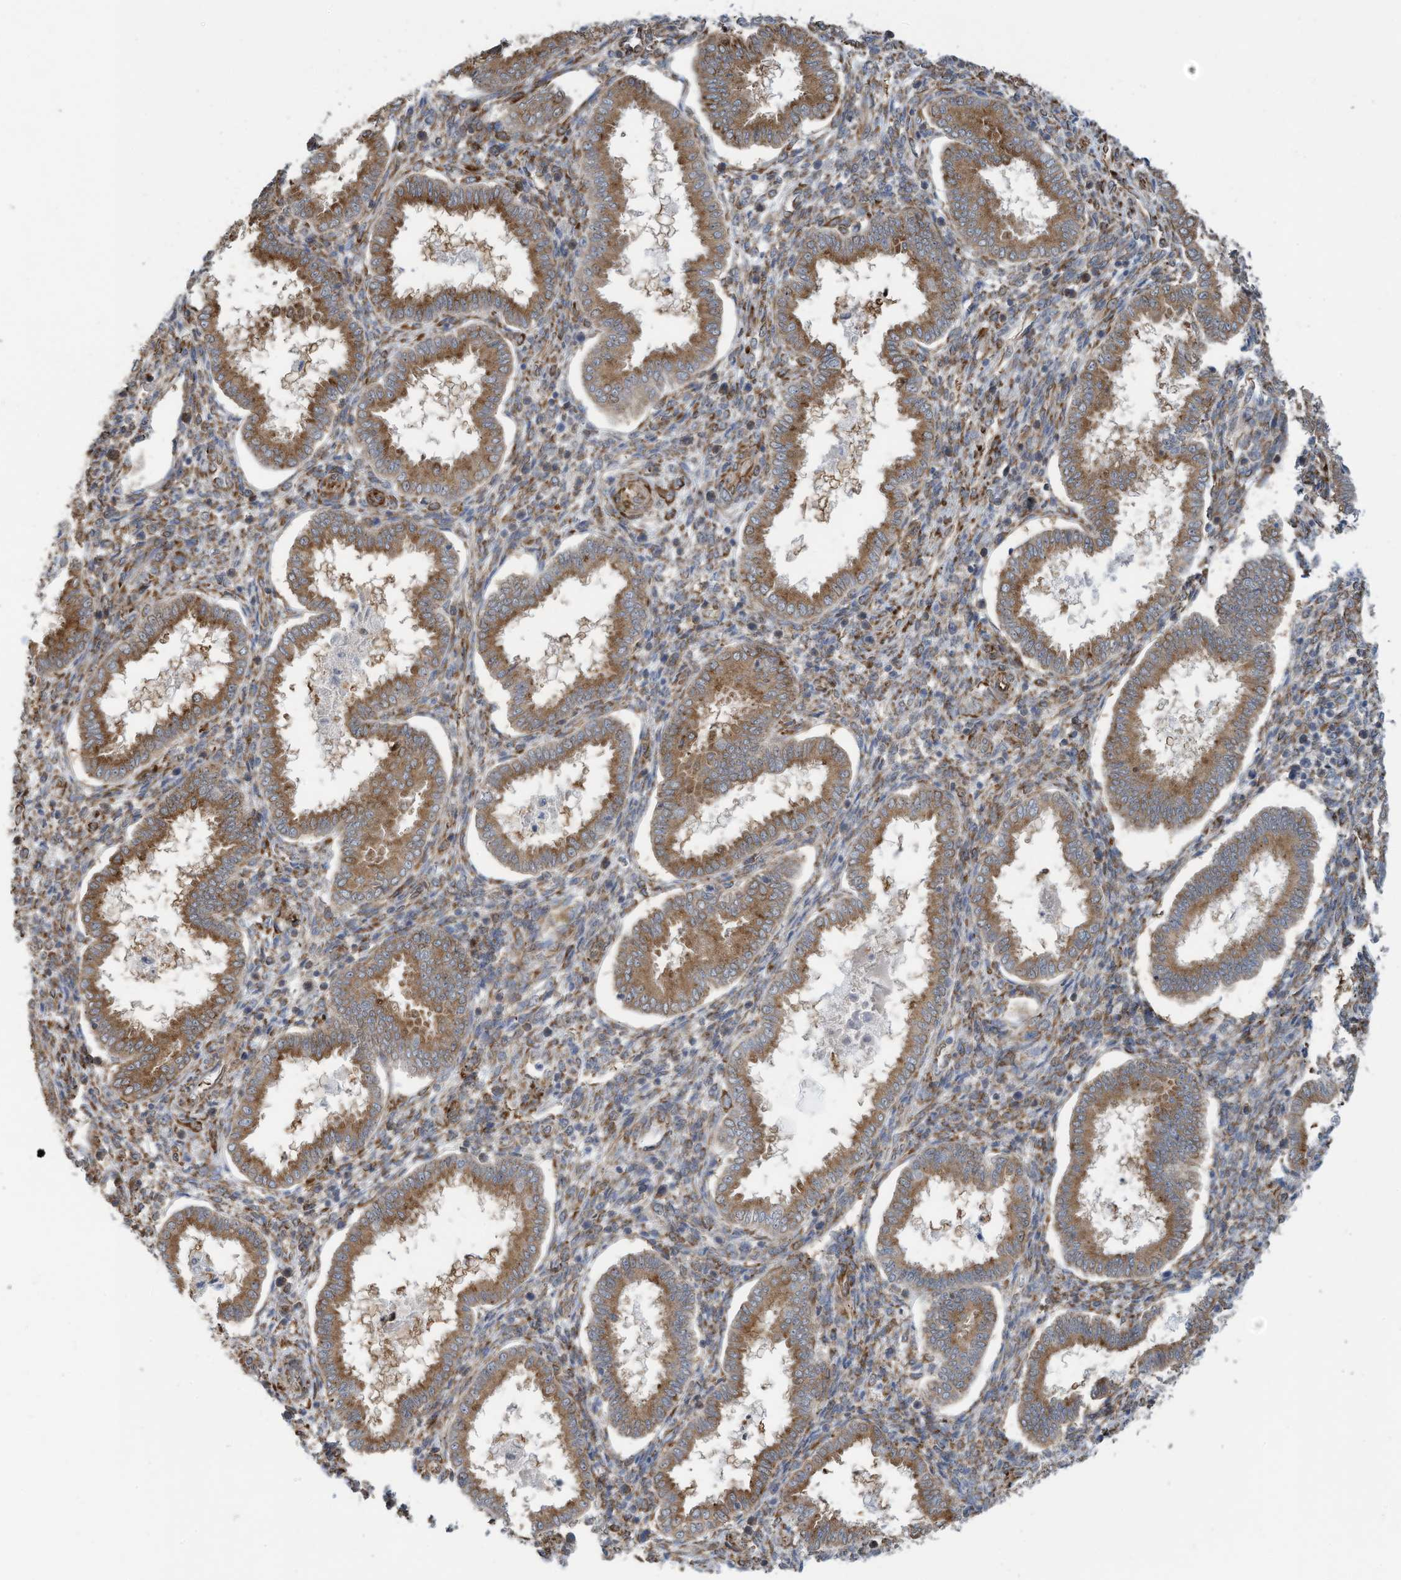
{"staining": {"intensity": "moderate", "quantity": "<25%", "location": "cytoplasmic/membranous"}, "tissue": "endometrium", "cell_type": "Cells in endometrial stroma", "image_type": "normal", "snomed": [{"axis": "morphology", "description": "Normal tissue, NOS"}, {"axis": "topography", "description": "Endometrium"}], "caption": "IHC of benign human endometrium reveals low levels of moderate cytoplasmic/membranous staining in approximately <25% of cells in endometrial stroma.", "gene": "ZBTB45", "patient": {"sex": "female", "age": 24}}